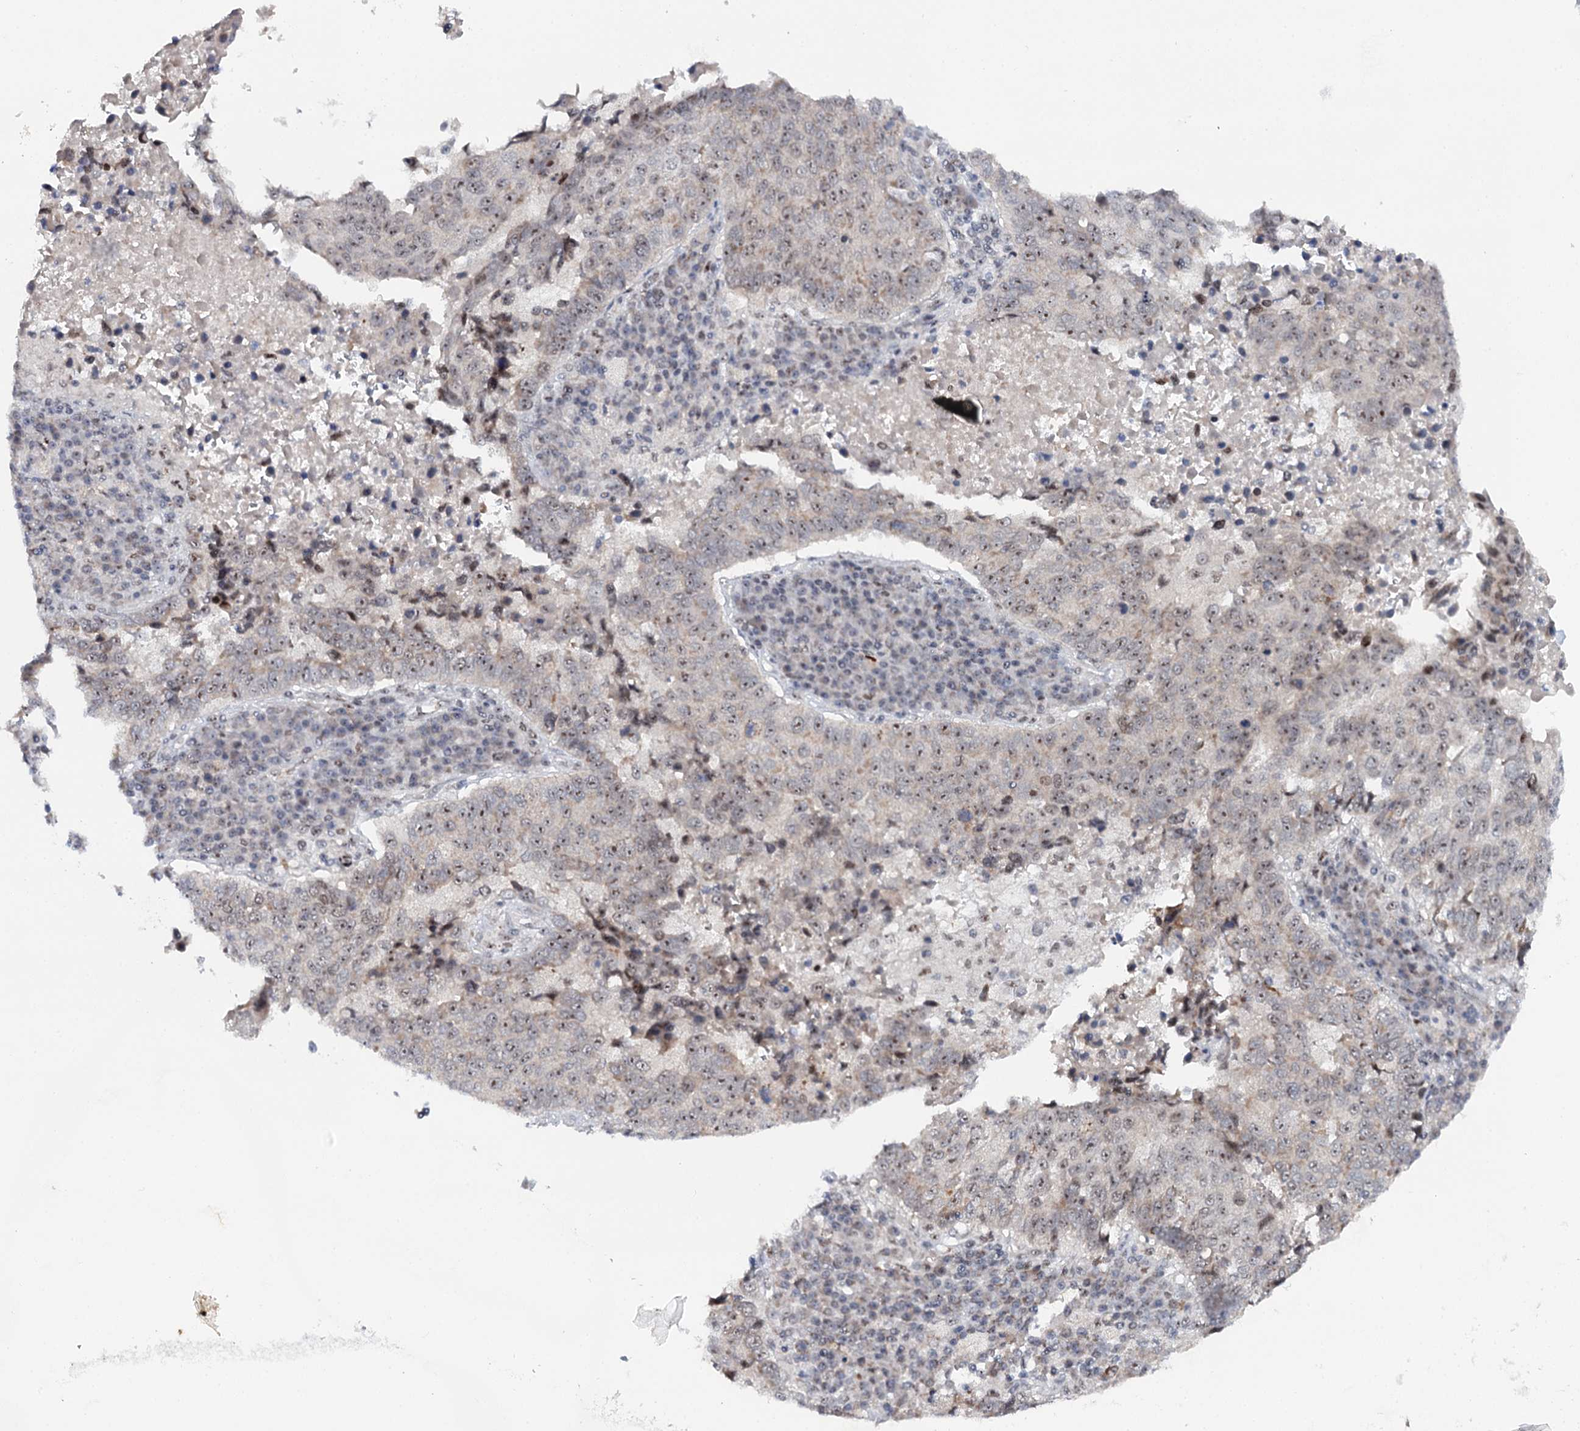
{"staining": {"intensity": "moderate", "quantity": ">75%", "location": "nuclear"}, "tissue": "lung cancer", "cell_type": "Tumor cells", "image_type": "cancer", "snomed": [{"axis": "morphology", "description": "Squamous cell carcinoma, NOS"}, {"axis": "topography", "description": "Lung"}], "caption": "Protein analysis of lung squamous cell carcinoma tissue displays moderate nuclear expression in about >75% of tumor cells. The staining is performed using DAB (3,3'-diaminobenzidine) brown chromogen to label protein expression. The nuclei are counter-stained blue using hematoxylin.", "gene": "BUD13", "patient": {"sex": "male", "age": 73}}